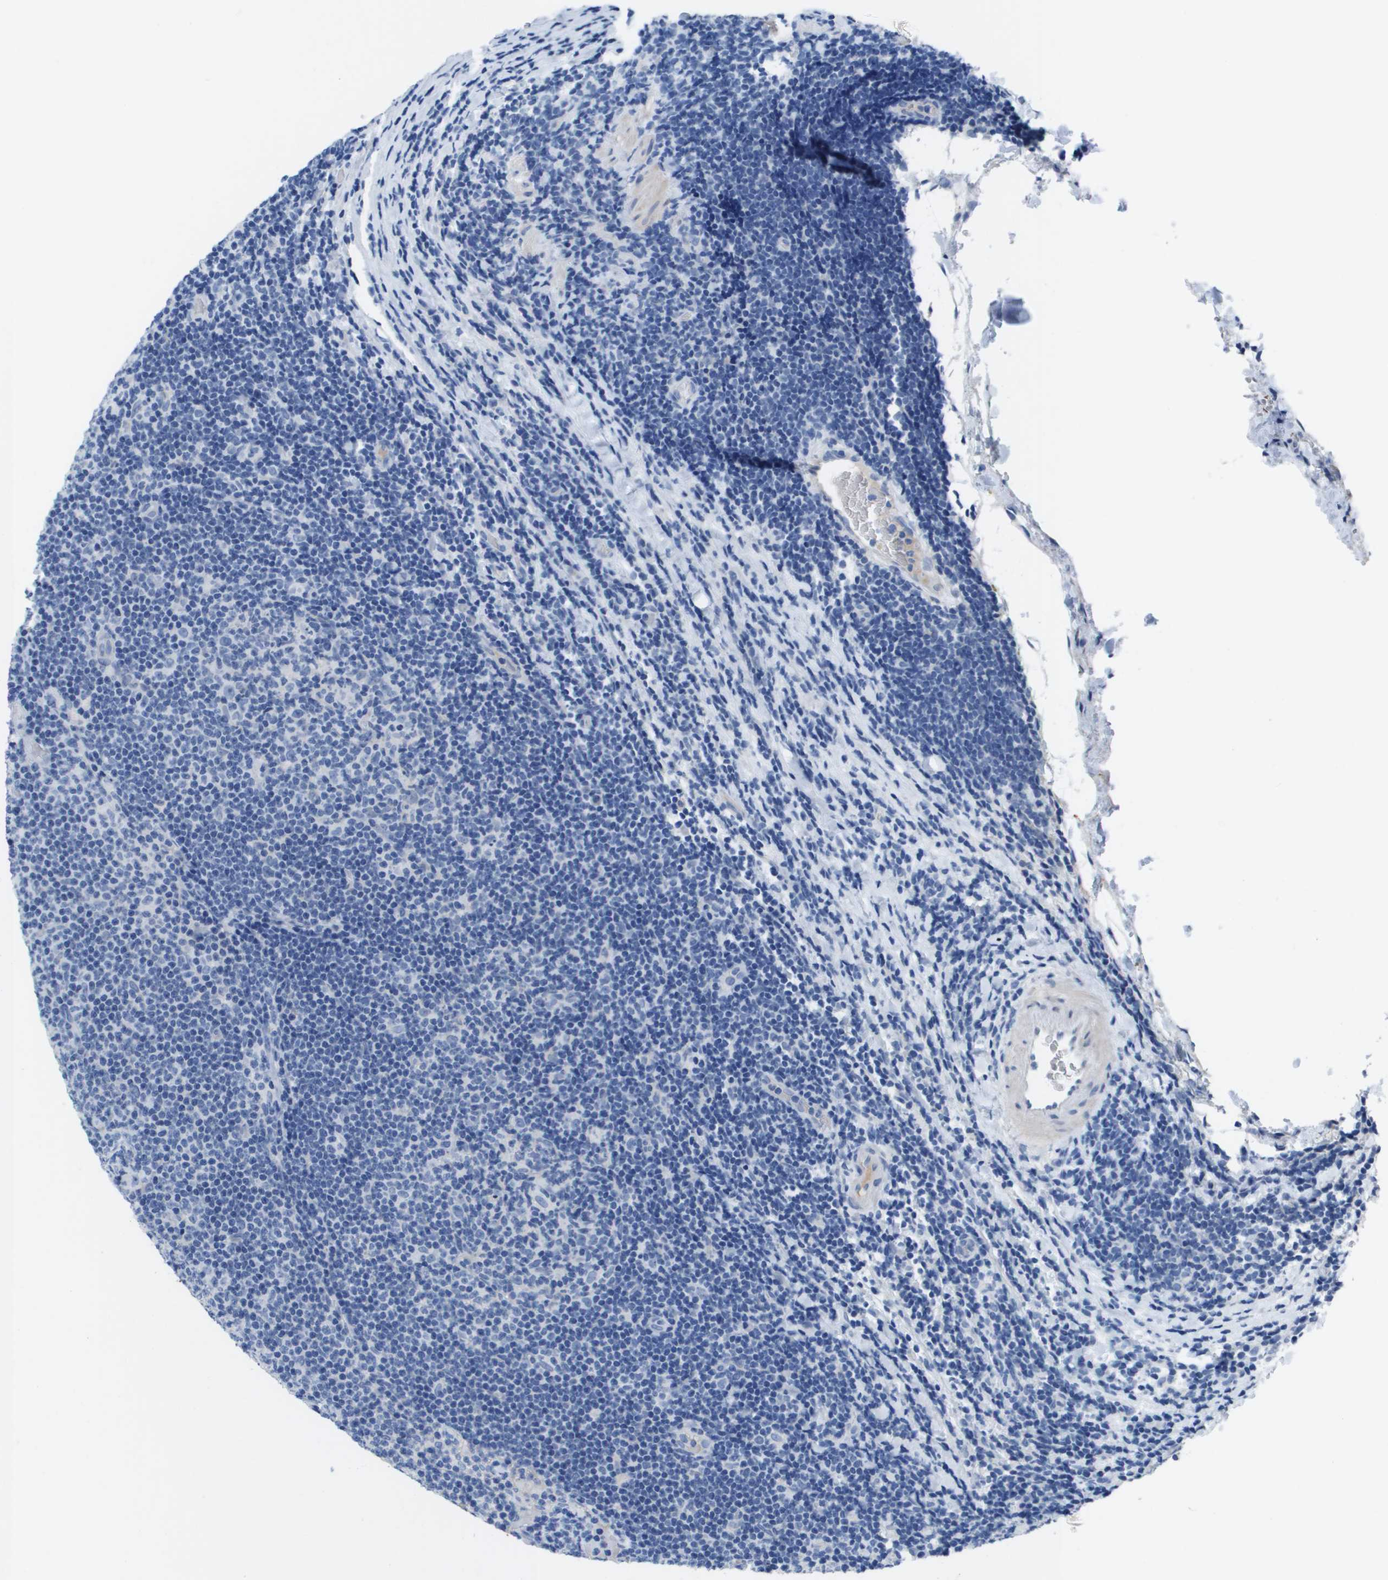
{"staining": {"intensity": "negative", "quantity": "none", "location": "none"}, "tissue": "lymphoma", "cell_type": "Tumor cells", "image_type": "cancer", "snomed": [{"axis": "morphology", "description": "Malignant lymphoma, non-Hodgkin's type, Low grade"}, {"axis": "topography", "description": "Lymph node"}], "caption": "There is no significant positivity in tumor cells of lymphoma.", "gene": "NCS1", "patient": {"sex": "male", "age": 83}}